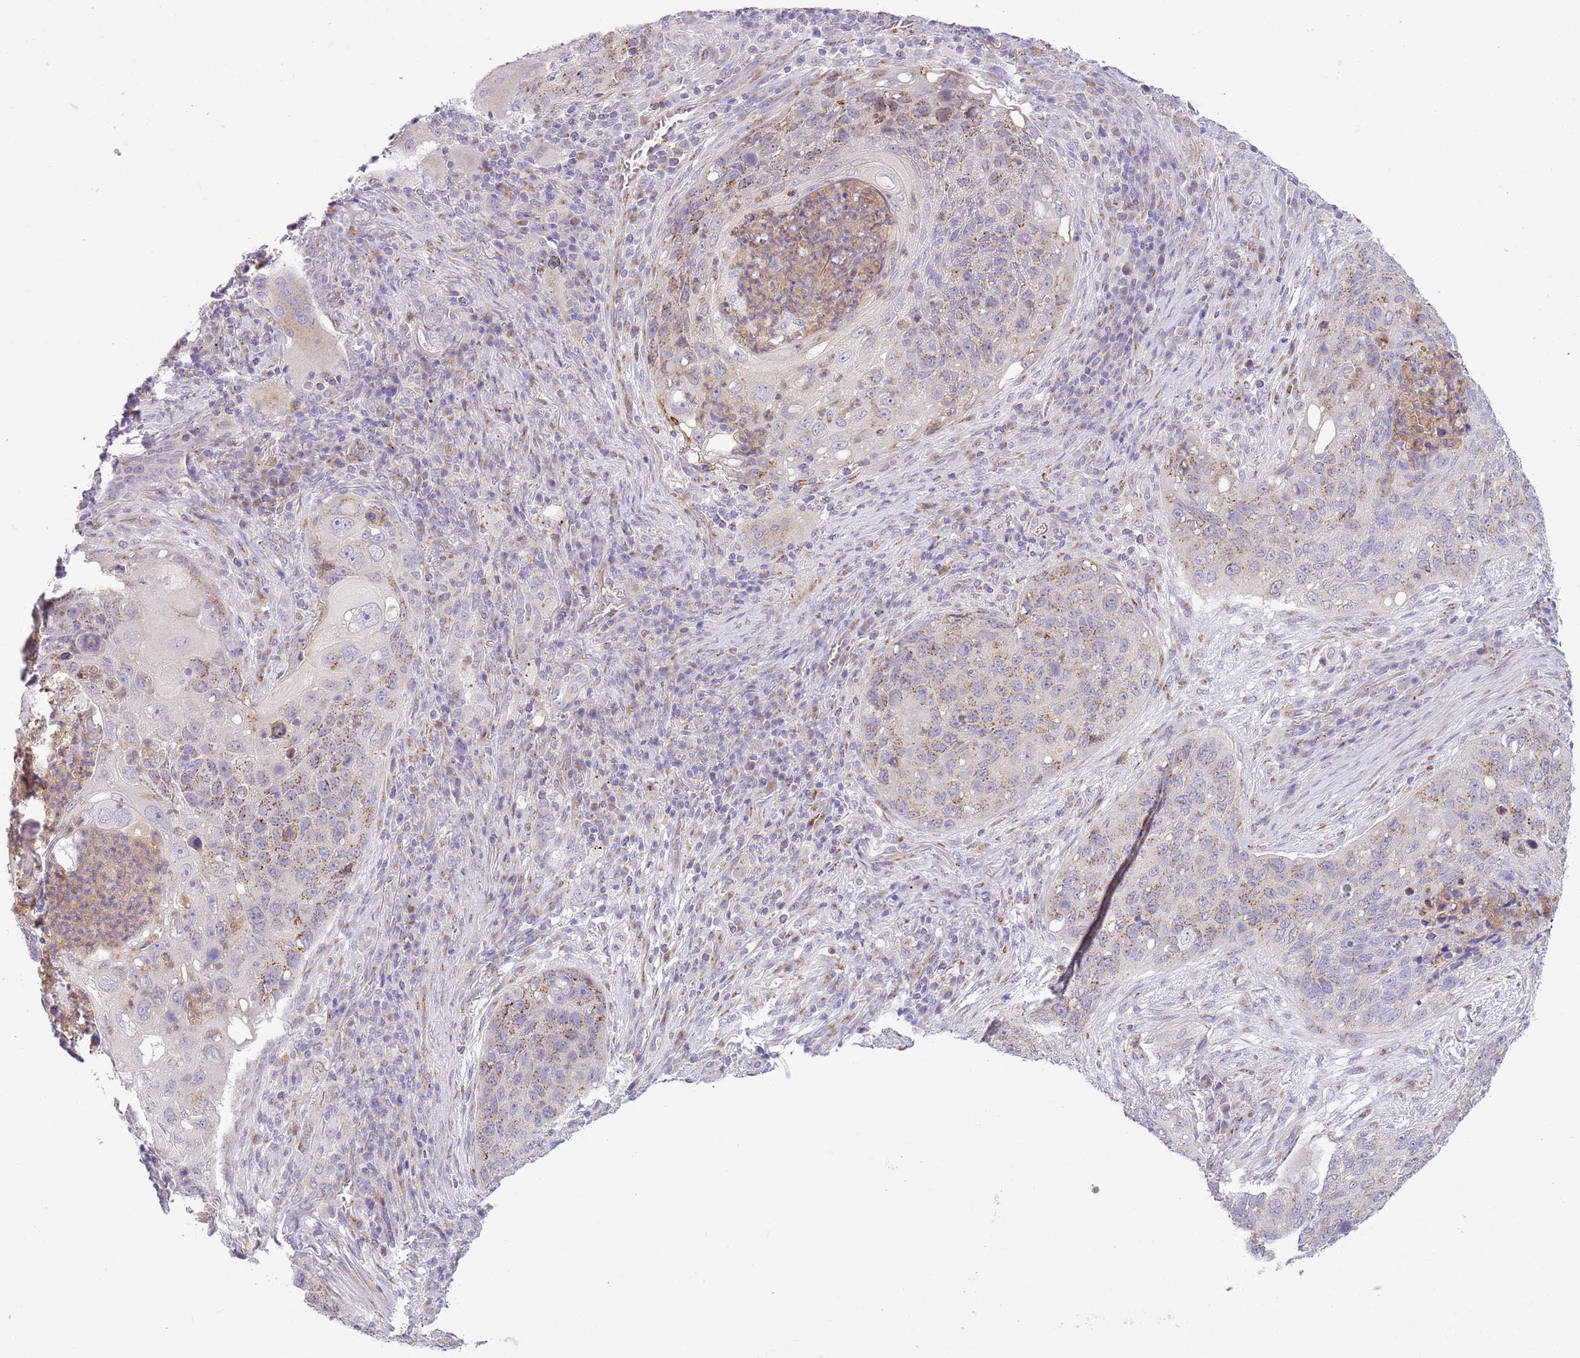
{"staining": {"intensity": "moderate", "quantity": ">75%", "location": "cytoplasmic/membranous"}, "tissue": "lung cancer", "cell_type": "Tumor cells", "image_type": "cancer", "snomed": [{"axis": "morphology", "description": "Squamous cell carcinoma, NOS"}, {"axis": "topography", "description": "Lung"}], "caption": "Human lung cancer (squamous cell carcinoma) stained with a brown dye displays moderate cytoplasmic/membranous positive positivity in approximately >75% of tumor cells.", "gene": "C20orf96", "patient": {"sex": "female", "age": 63}}